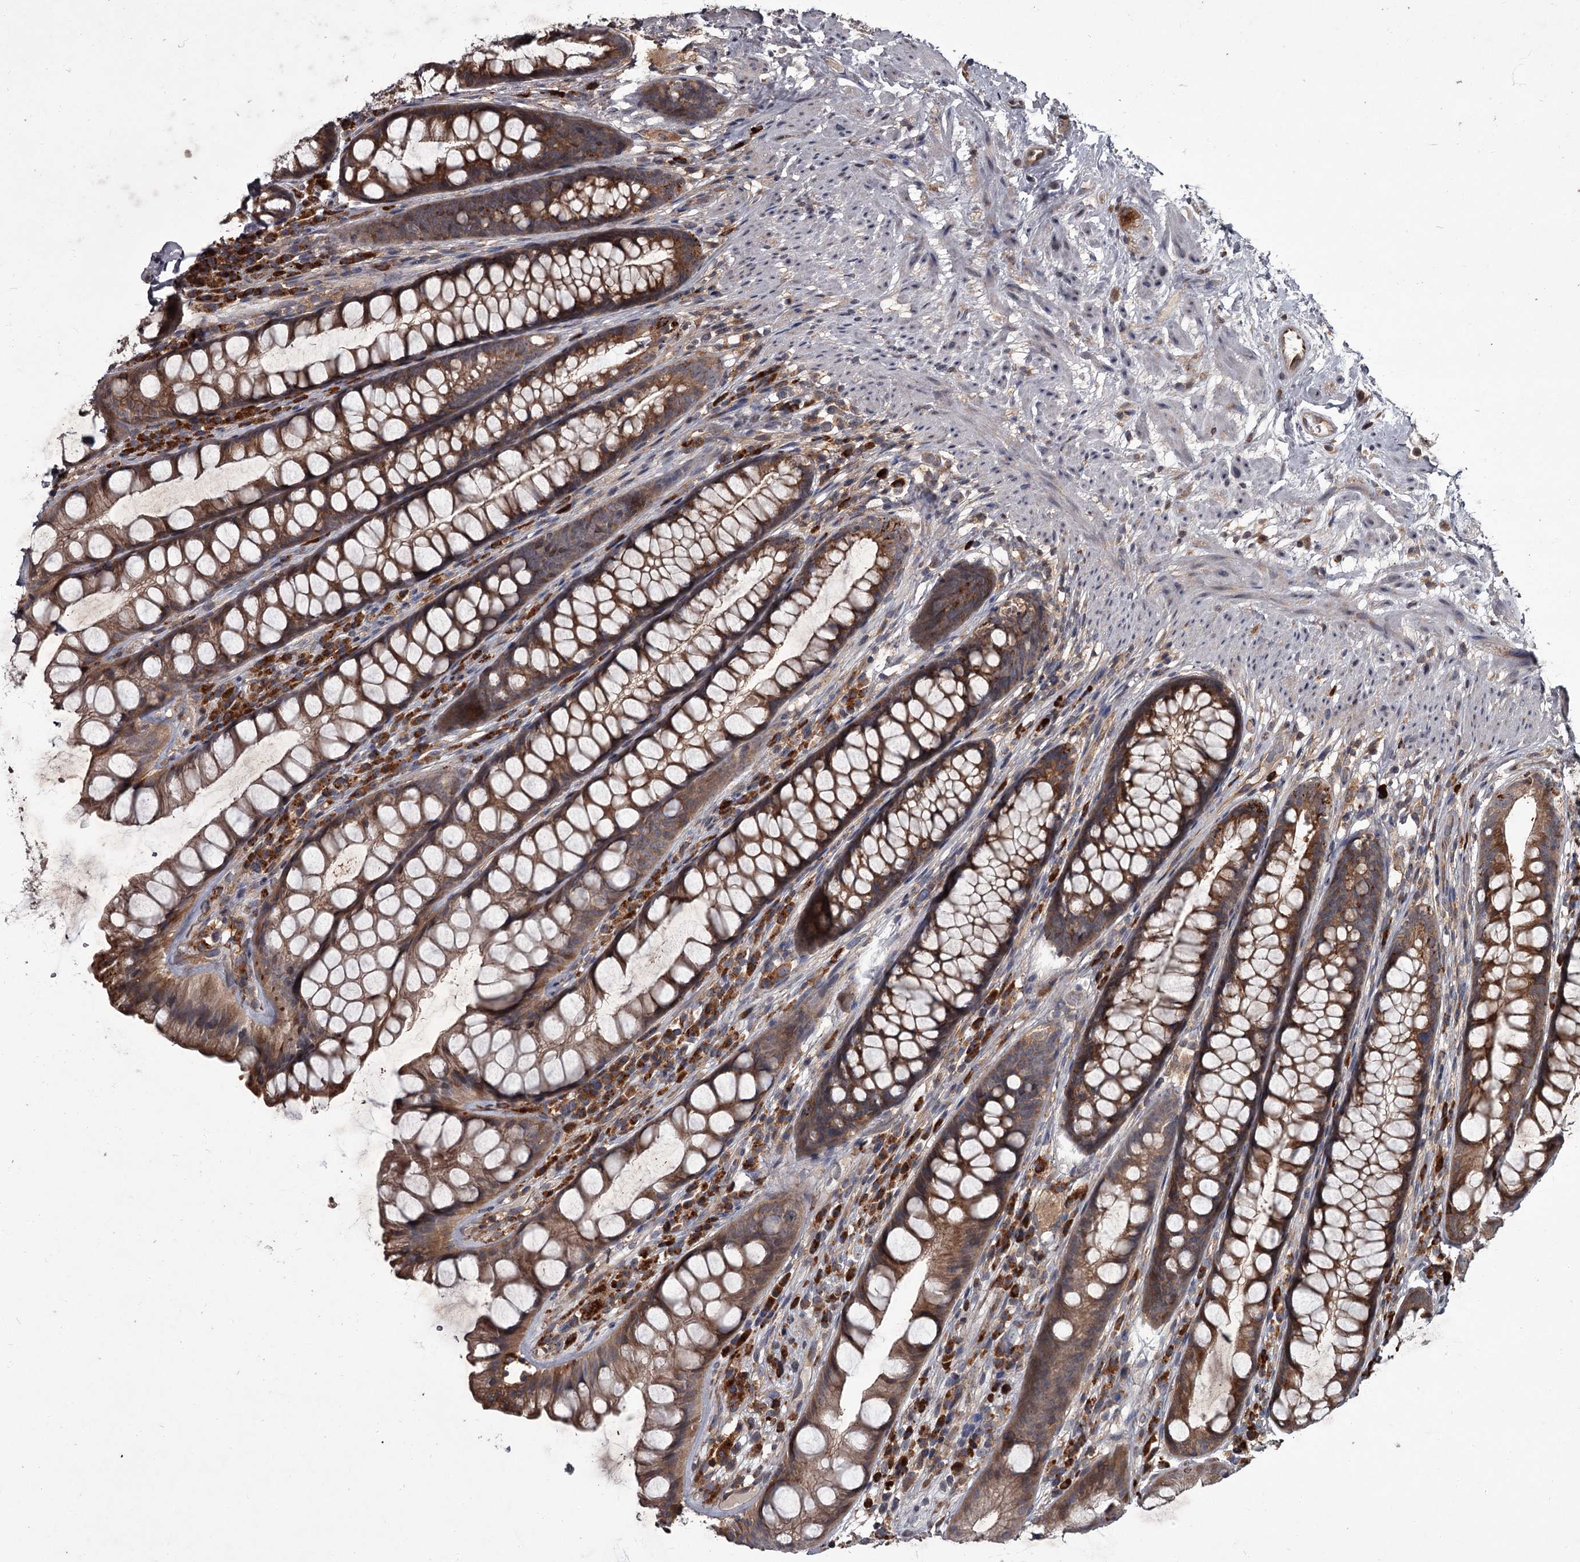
{"staining": {"intensity": "moderate", "quantity": ">75%", "location": "cytoplasmic/membranous"}, "tissue": "rectum", "cell_type": "Glandular cells", "image_type": "normal", "snomed": [{"axis": "morphology", "description": "Normal tissue, NOS"}, {"axis": "topography", "description": "Rectum"}], "caption": "A histopathology image of rectum stained for a protein reveals moderate cytoplasmic/membranous brown staining in glandular cells.", "gene": "UNC93B1", "patient": {"sex": "male", "age": 74}}